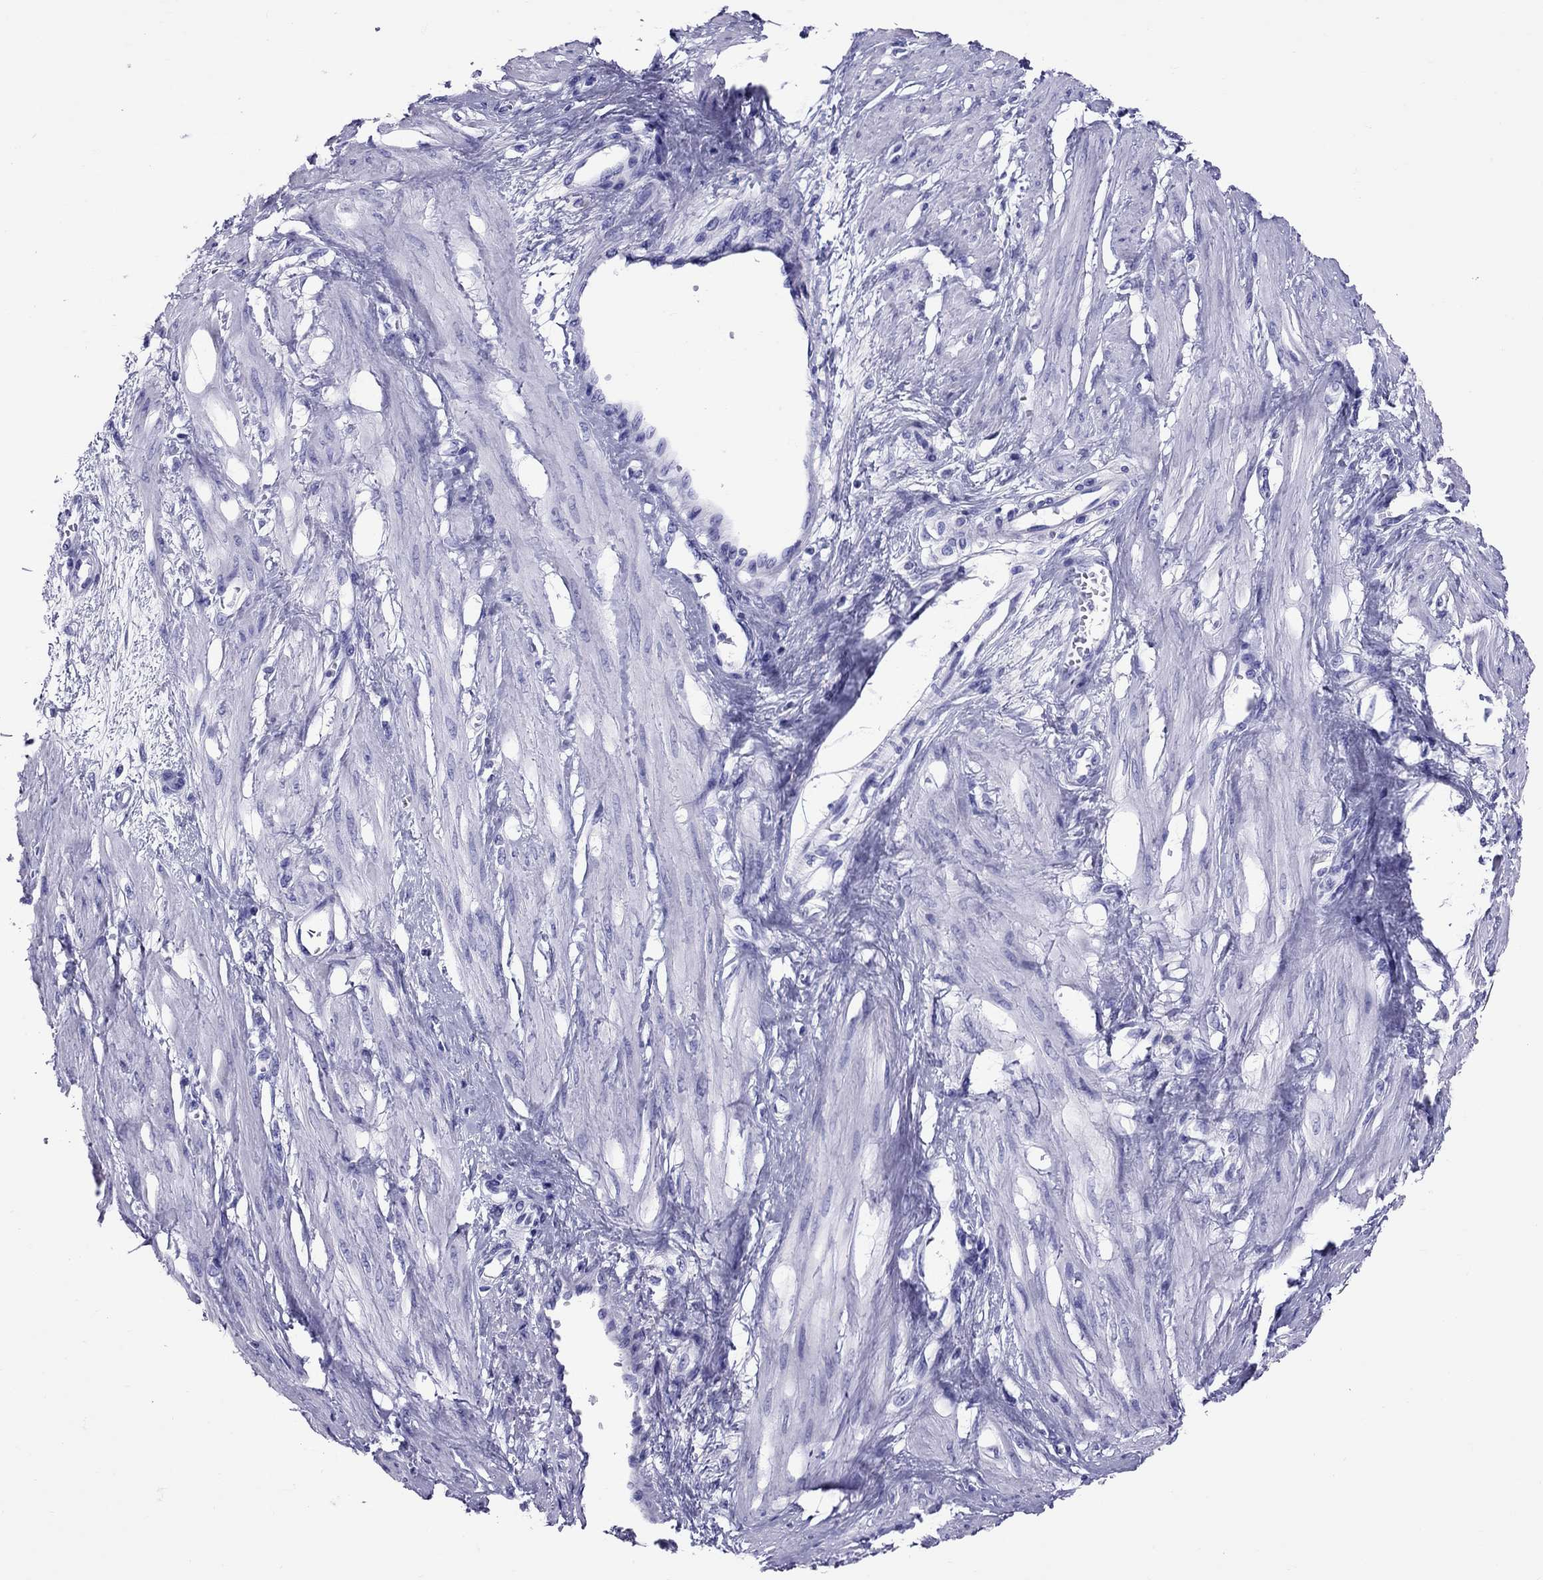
{"staining": {"intensity": "negative", "quantity": "none", "location": "none"}, "tissue": "smooth muscle", "cell_type": "Smooth muscle cells", "image_type": "normal", "snomed": [{"axis": "morphology", "description": "Normal tissue, NOS"}, {"axis": "topography", "description": "Smooth muscle"}, {"axis": "topography", "description": "Uterus"}], "caption": "High power microscopy image of an IHC micrograph of unremarkable smooth muscle, revealing no significant positivity in smooth muscle cells. (DAB (3,3'-diaminobenzidine) IHC with hematoxylin counter stain).", "gene": "AVPR1B", "patient": {"sex": "female", "age": 39}}